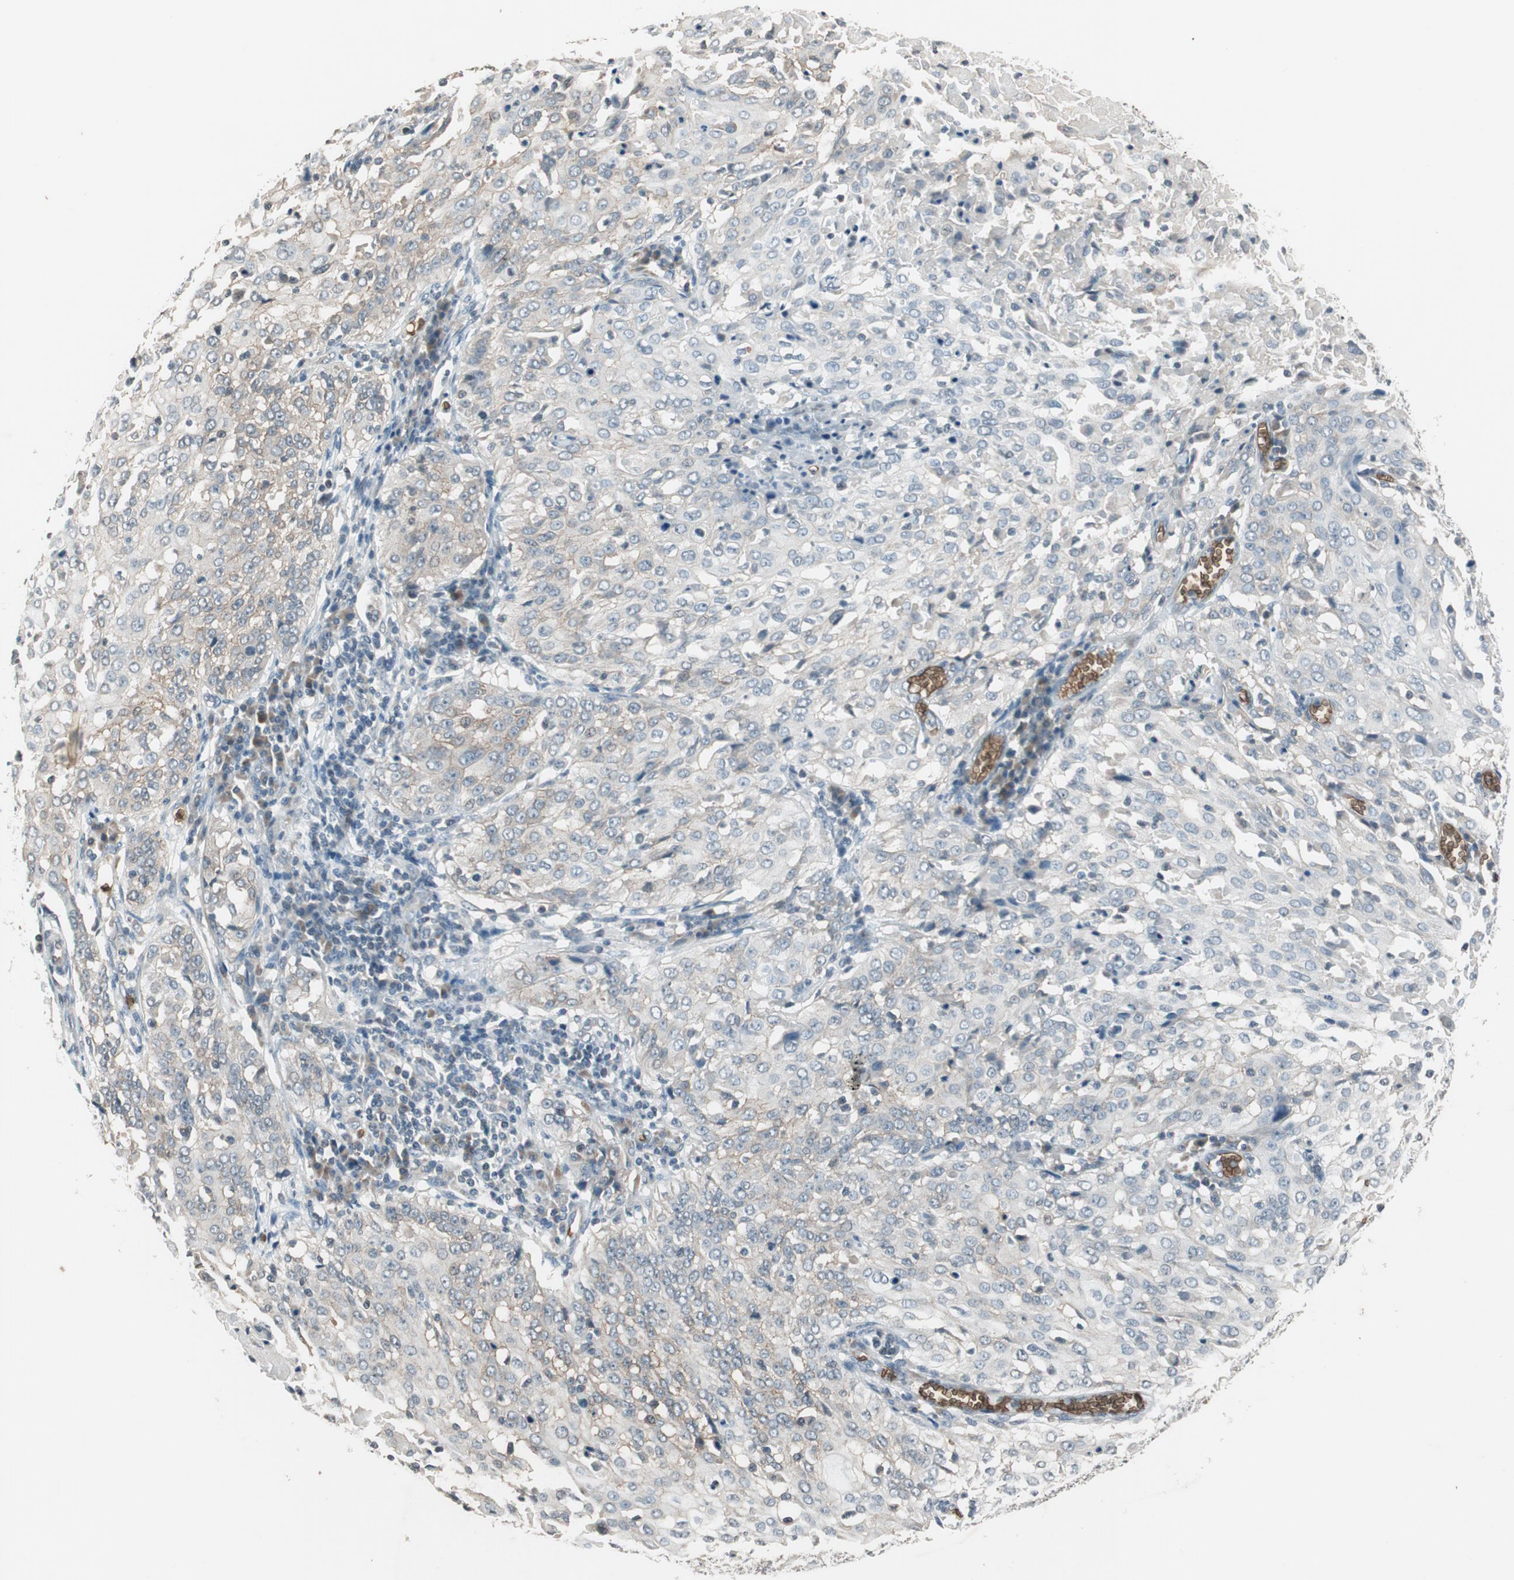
{"staining": {"intensity": "negative", "quantity": "none", "location": "none"}, "tissue": "cervical cancer", "cell_type": "Tumor cells", "image_type": "cancer", "snomed": [{"axis": "morphology", "description": "Squamous cell carcinoma, NOS"}, {"axis": "topography", "description": "Cervix"}], "caption": "The IHC photomicrograph has no significant expression in tumor cells of squamous cell carcinoma (cervical) tissue.", "gene": "GYPC", "patient": {"sex": "female", "age": 39}}